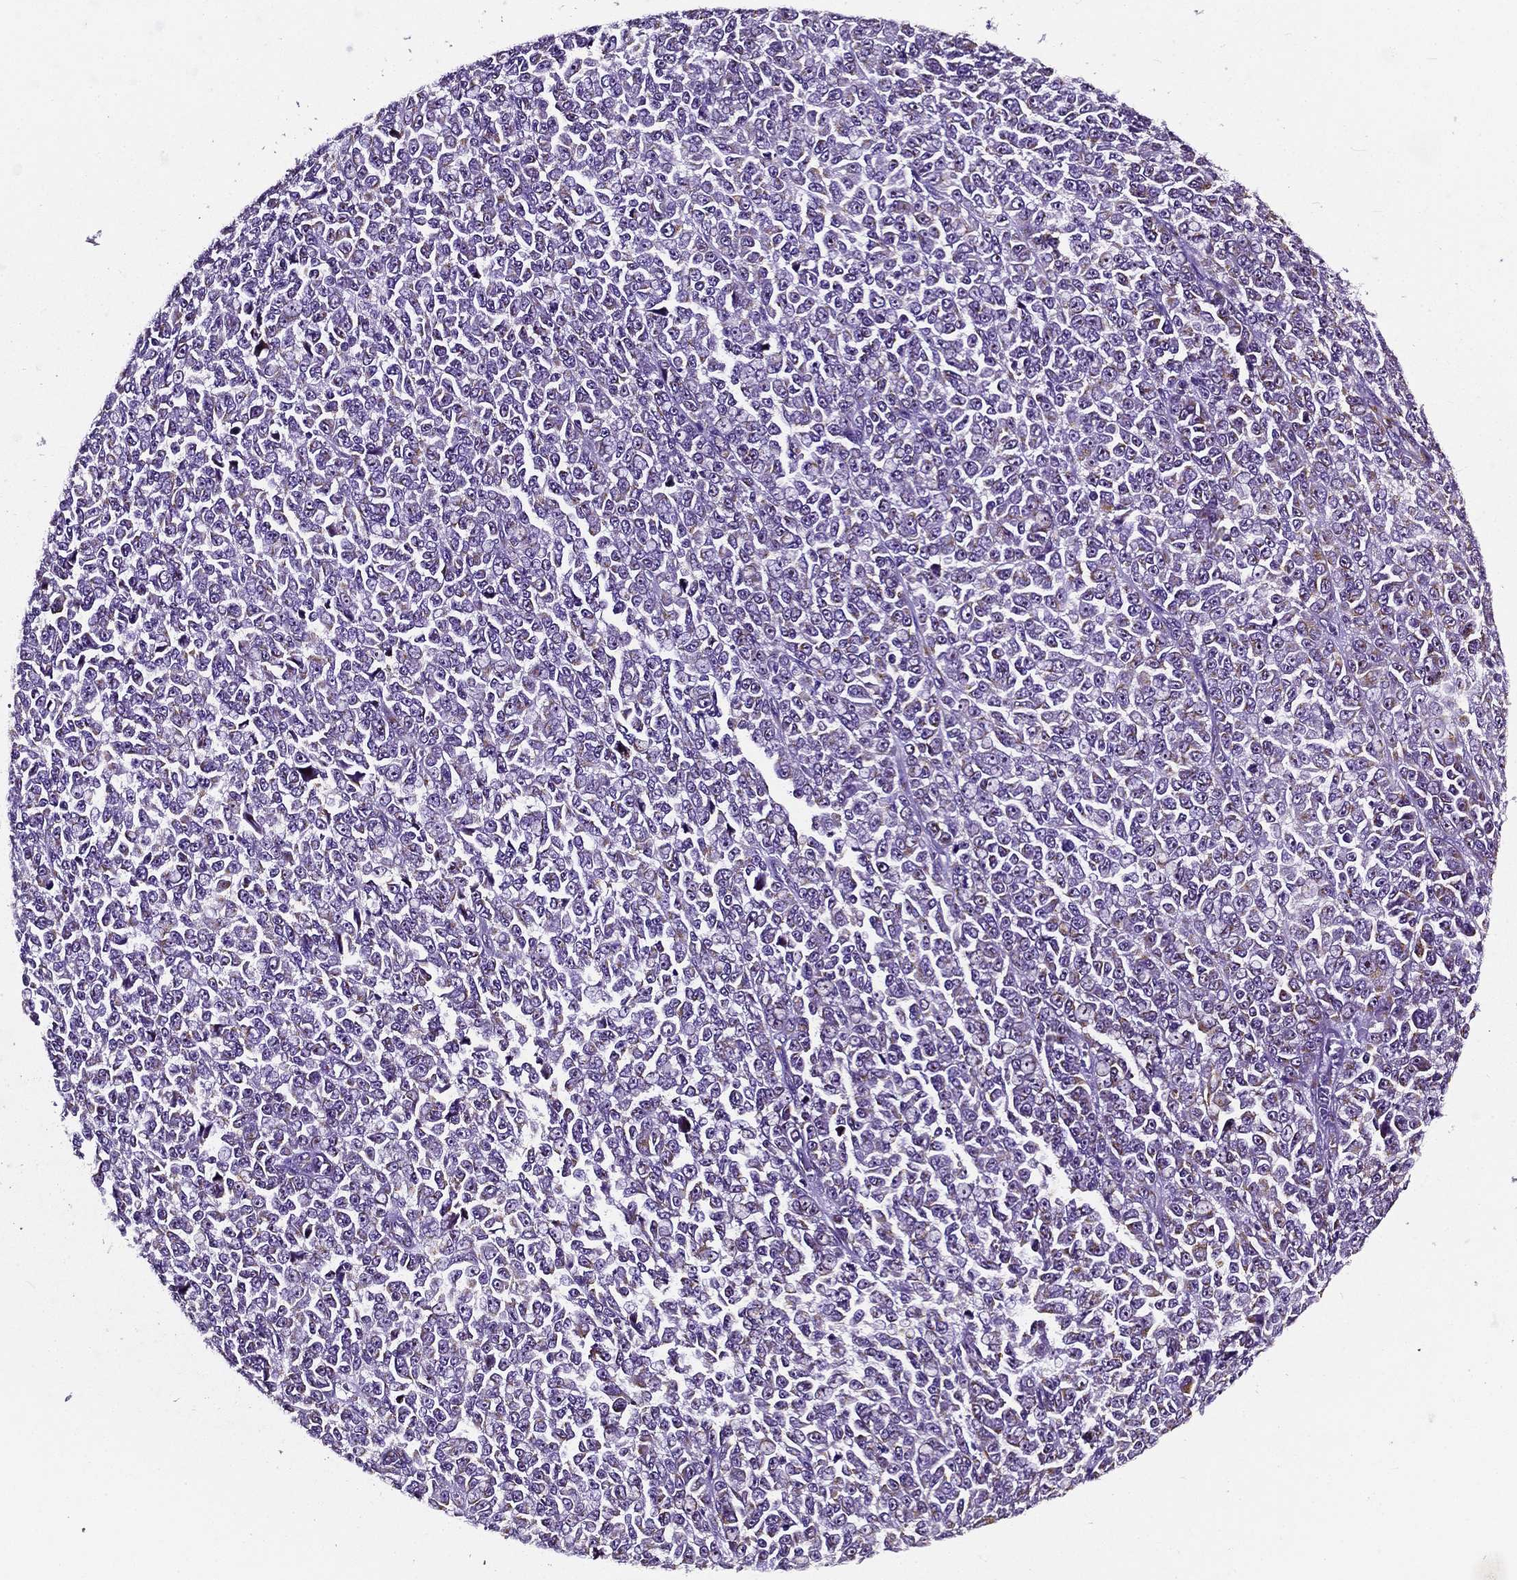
{"staining": {"intensity": "moderate", "quantity": "<25%", "location": "cytoplasmic/membranous"}, "tissue": "melanoma", "cell_type": "Tumor cells", "image_type": "cancer", "snomed": [{"axis": "morphology", "description": "Malignant melanoma, NOS"}, {"axis": "topography", "description": "Skin"}], "caption": "Immunohistochemistry (IHC) micrograph of human melanoma stained for a protein (brown), which reveals low levels of moderate cytoplasmic/membranous expression in approximately <25% of tumor cells.", "gene": "TICAM1", "patient": {"sex": "female", "age": 95}}